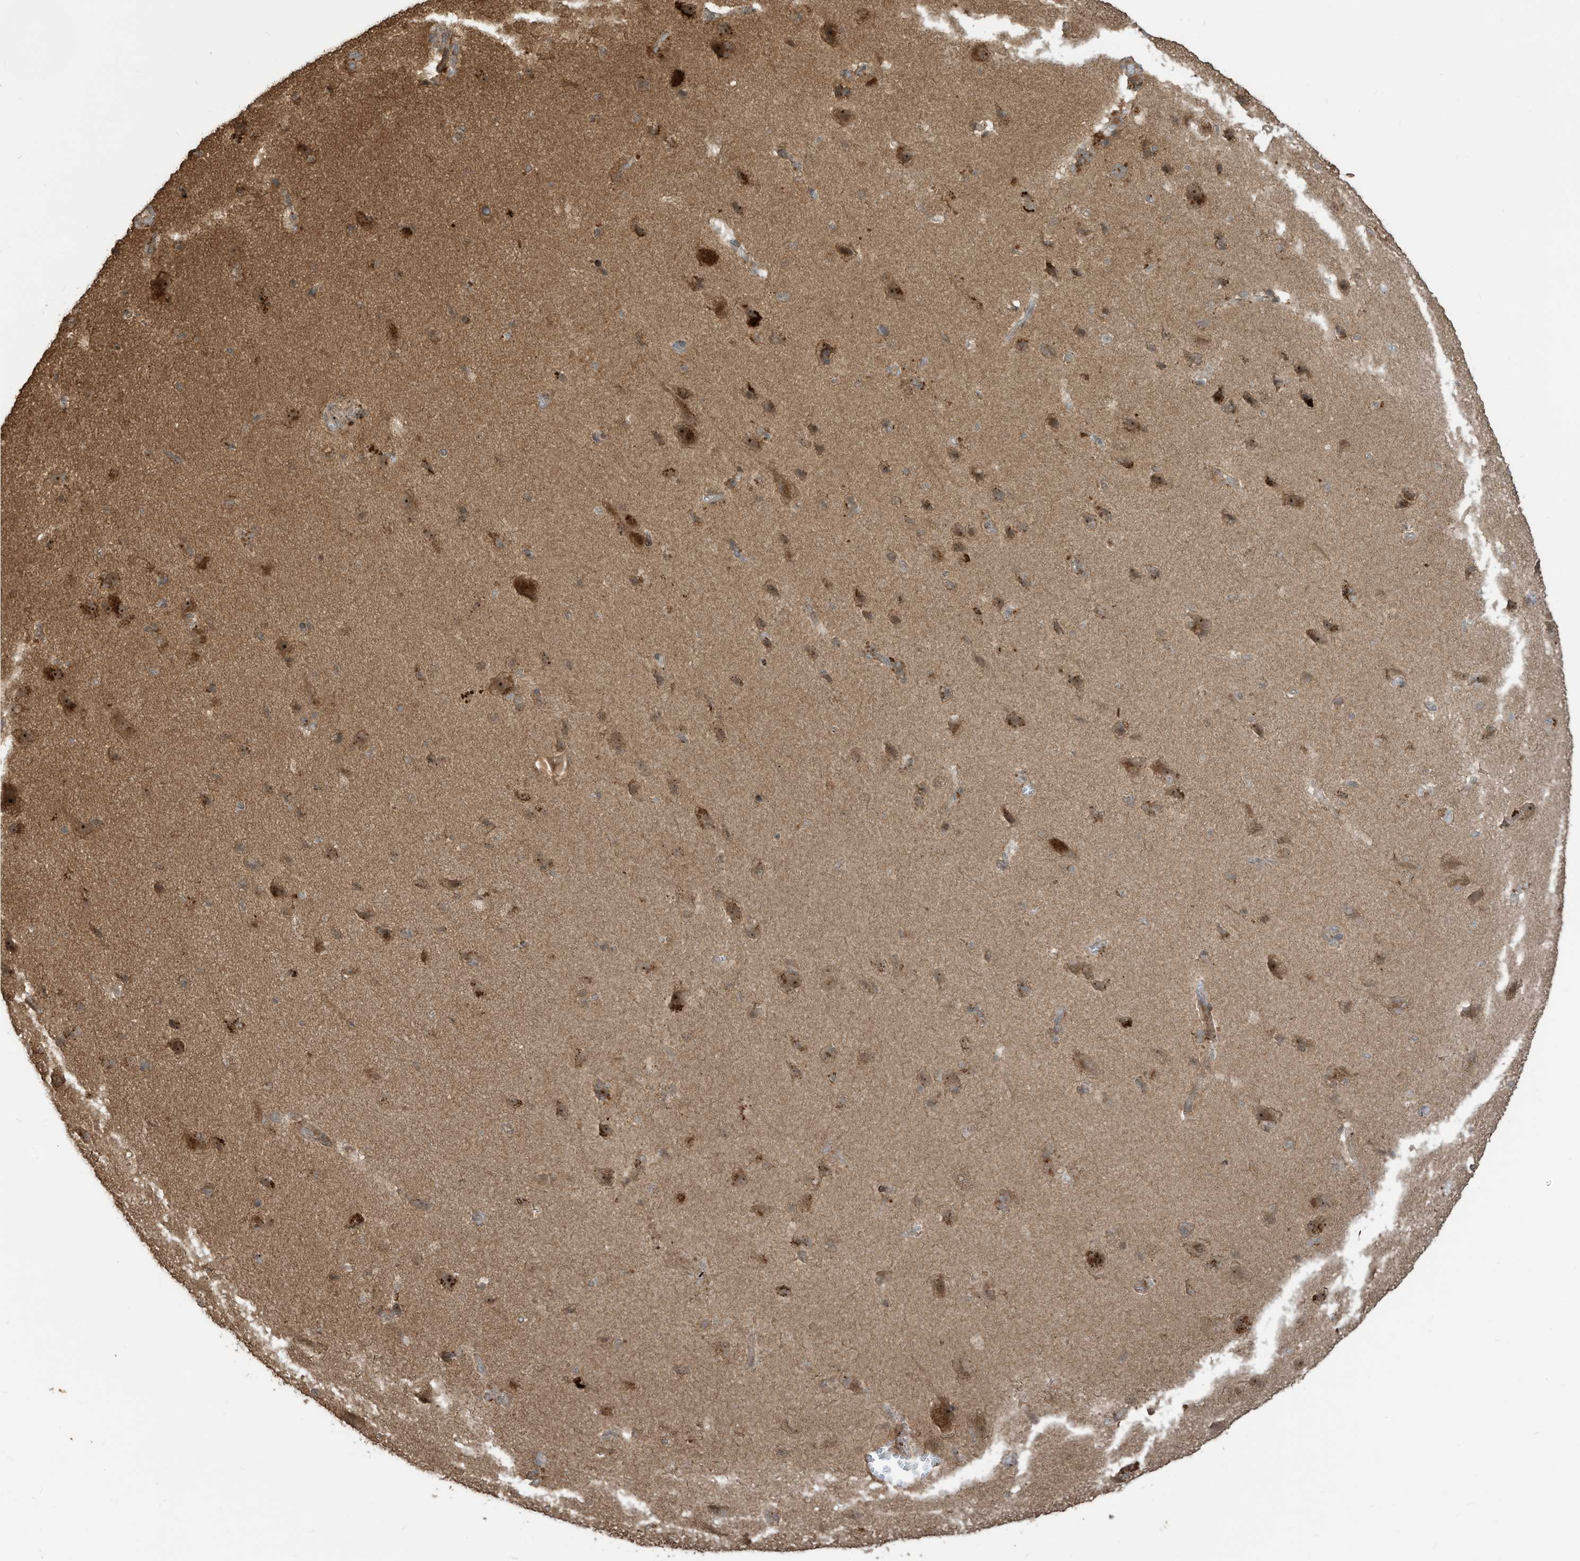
{"staining": {"intensity": "negative", "quantity": "none", "location": "none"}, "tissue": "cerebral cortex", "cell_type": "Endothelial cells", "image_type": "normal", "snomed": [{"axis": "morphology", "description": "Normal tissue, NOS"}, {"axis": "topography", "description": "Cerebral cortex"}], "caption": "An immunohistochemistry (IHC) photomicrograph of normal cerebral cortex is shown. There is no staining in endothelial cells of cerebral cortex.", "gene": "CARF", "patient": {"sex": "male", "age": 62}}